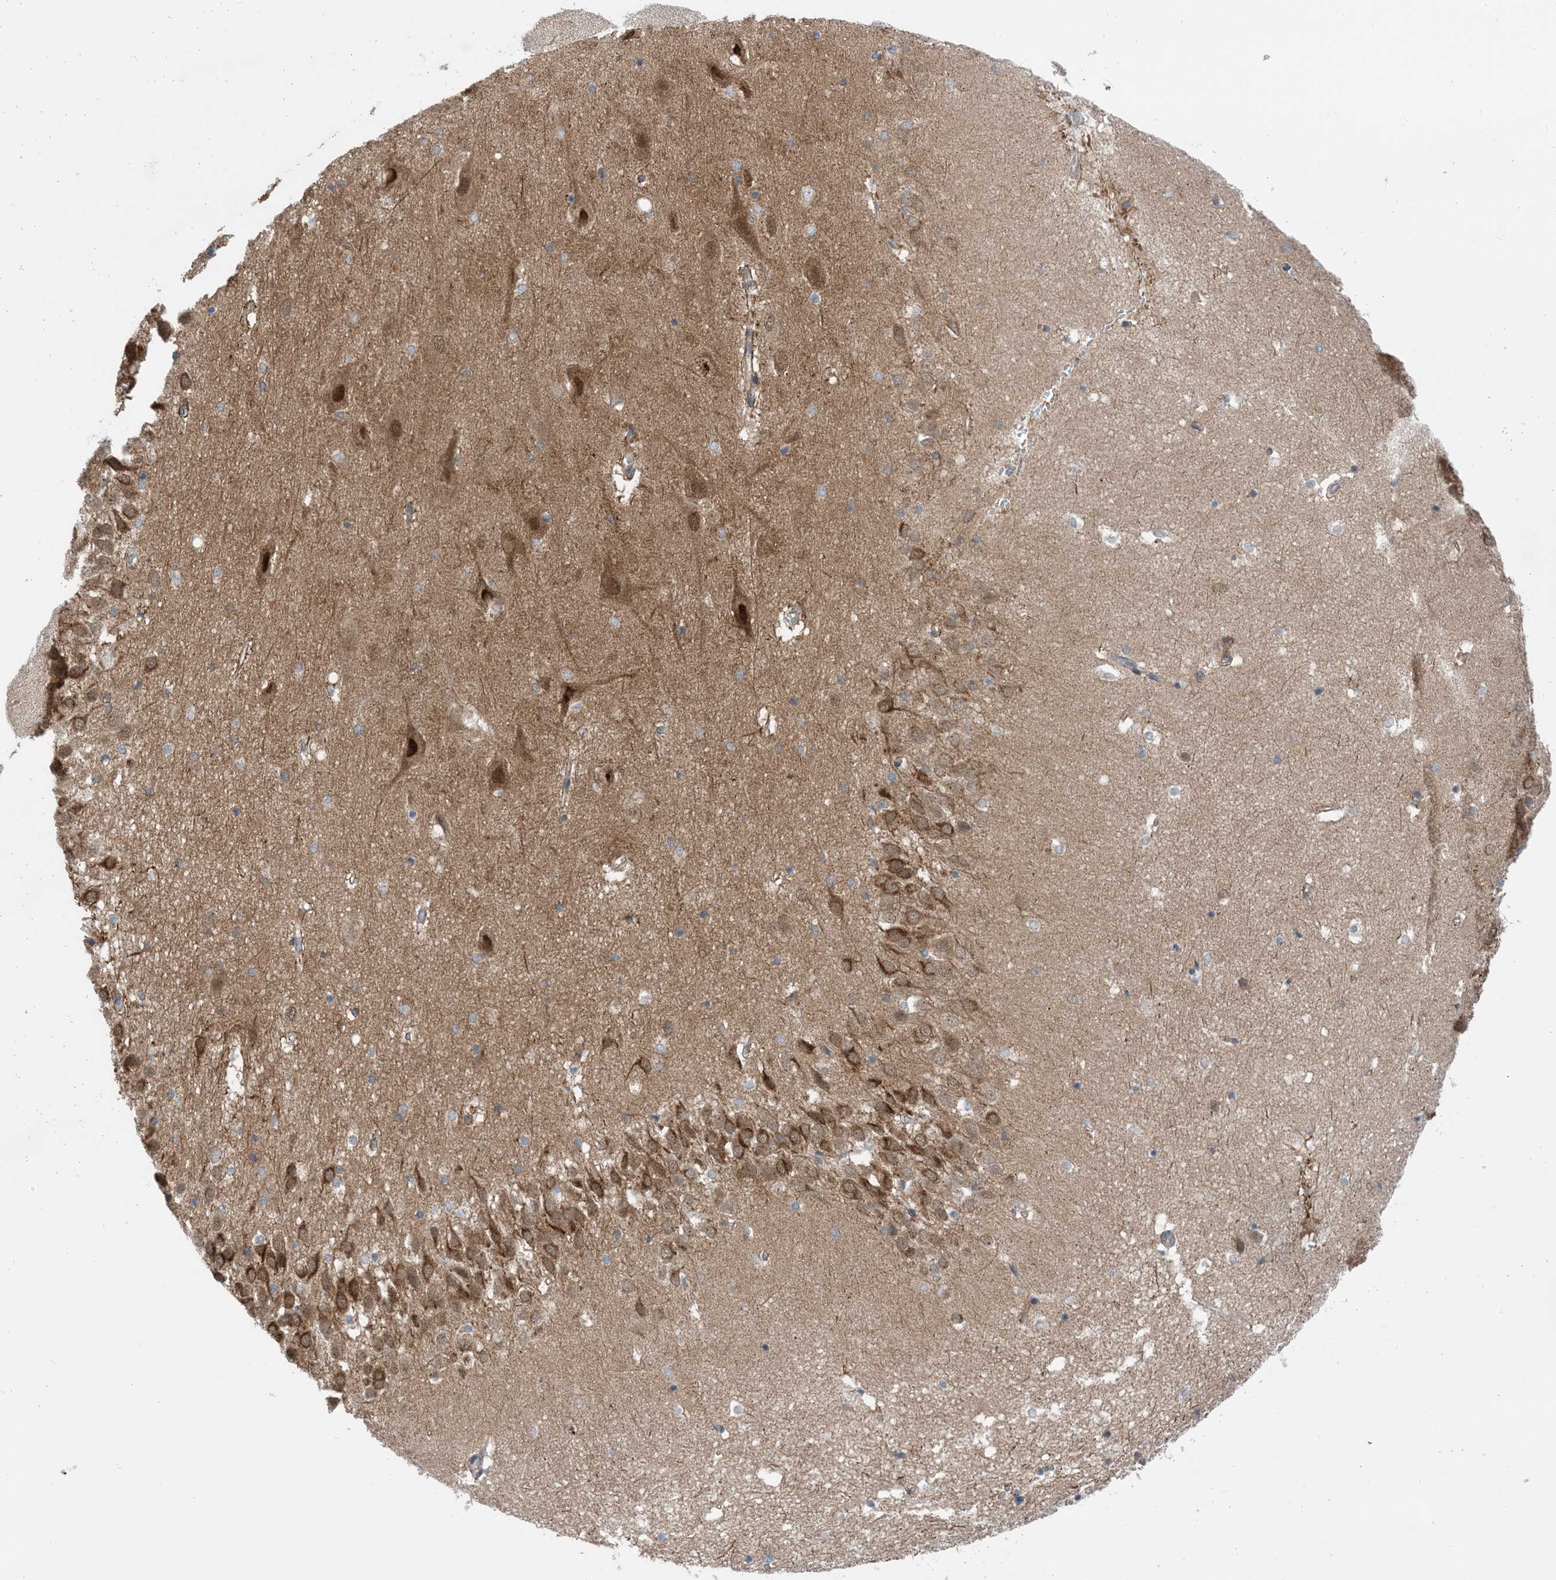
{"staining": {"intensity": "moderate", "quantity": "<25%", "location": "cytoplasmic/membranous"}, "tissue": "hippocampus", "cell_type": "Glial cells", "image_type": "normal", "snomed": [{"axis": "morphology", "description": "Normal tissue, NOS"}, {"axis": "topography", "description": "Hippocampus"}], "caption": "This is an image of immunohistochemistry staining of normal hippocampus, which shows moderate positivity in the cytoplasmic/membranous of glial cells.", "gene": "EHBP1", "patient": {"sex": "female", "age": 52}}